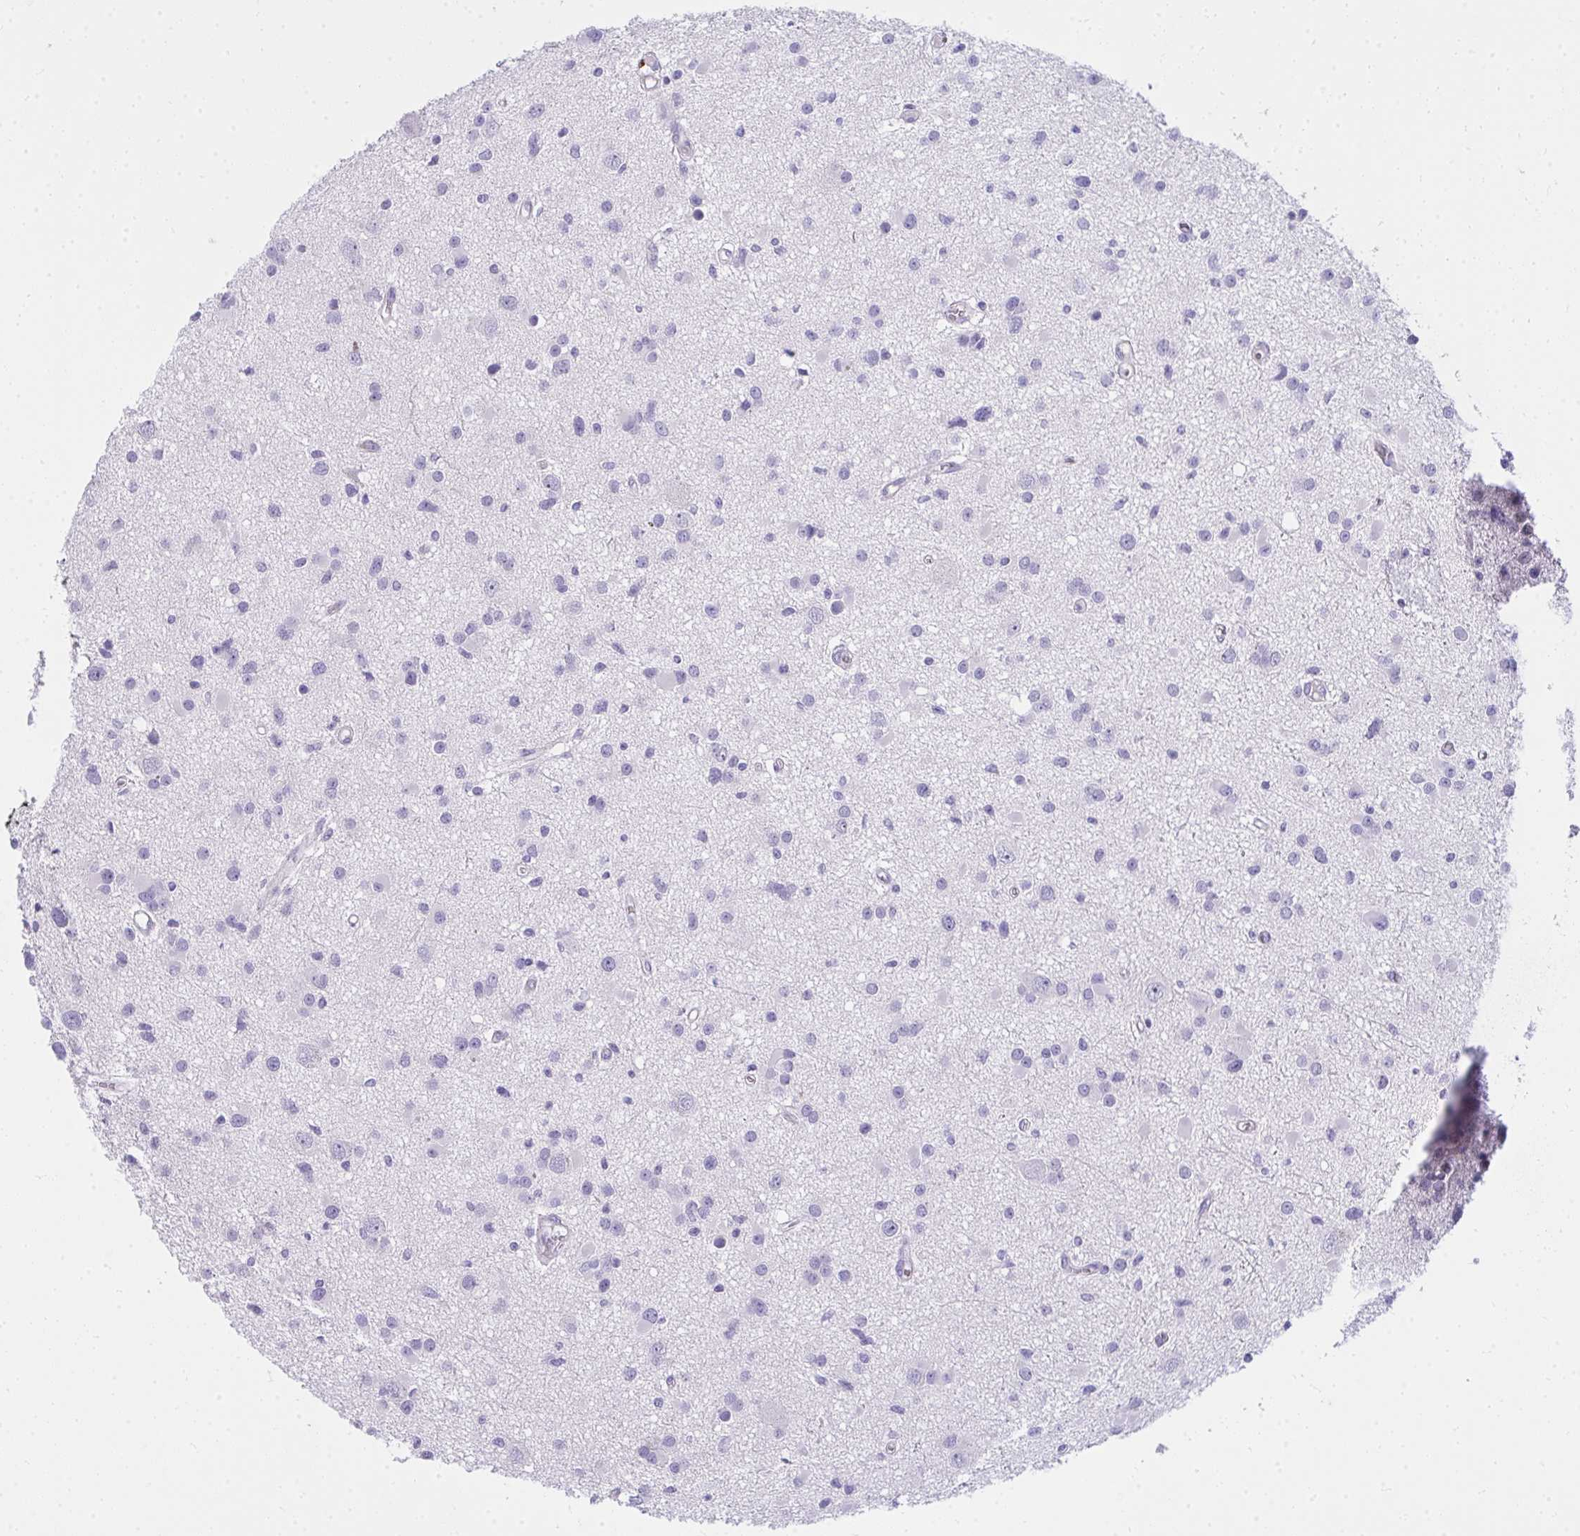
{"staining": {"intensity": "negative", "quantity": "none", "location": "none"}, "tissue": "glioma", "cell_type": "Tumor cells", "image_type": "cancer", "snomed": [{"axis": "morphology", "description": "Glioma, malignant, High grade"}, {"axis": "topography", "description": "Brain"}], "caption": "This image is of malignant high-grade glioma stained with immunohistochemistry to label a protein in brown with the nuclei are counter-stained blue. There is no expression in tumor cells.", "gene": "LRRC36", "patient": {"sex": "male", "age": 54}}